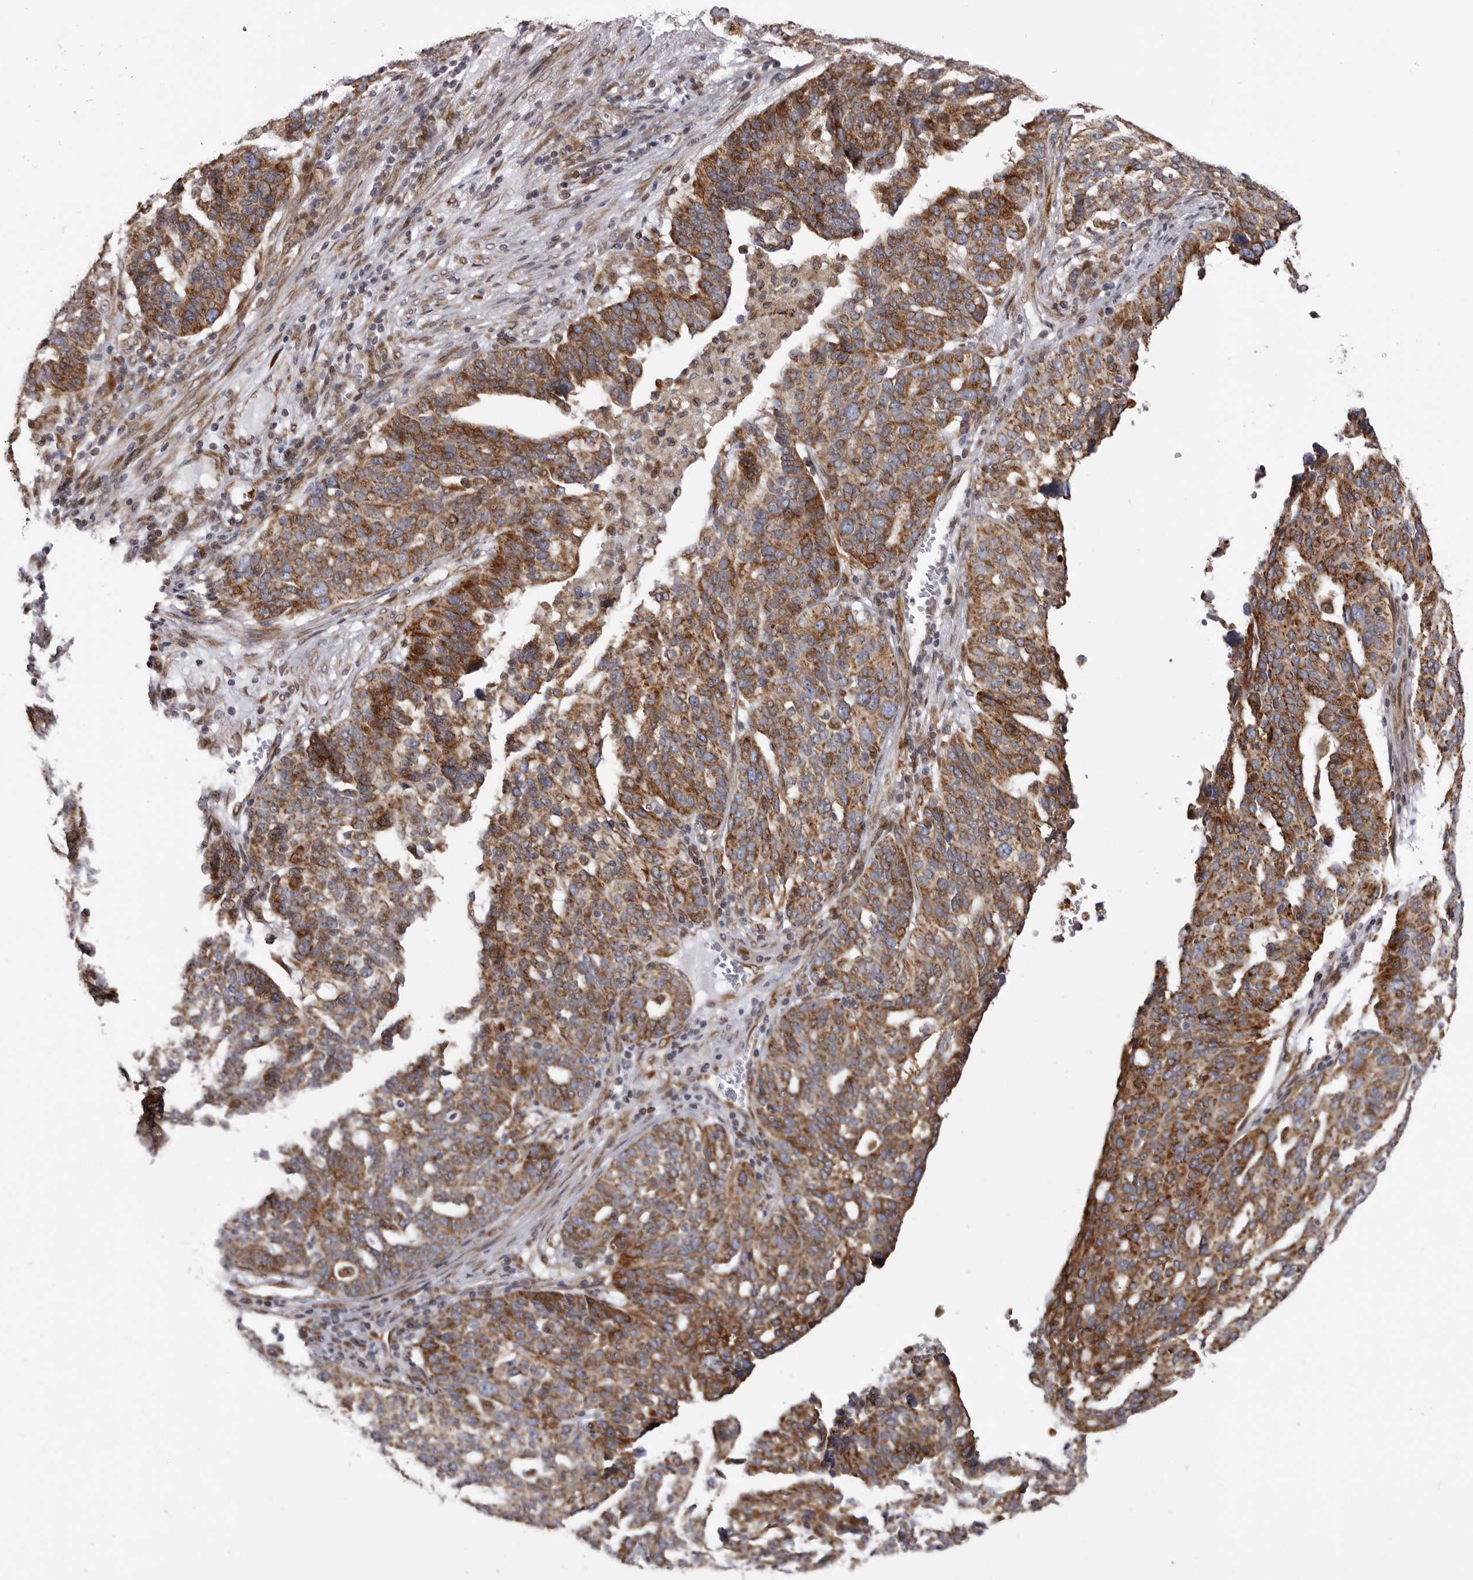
{"staining": {"intensity": "moderate", "quantity": ">75%", "location": "cytoplasmic/membranous"}, "tissue": "ovarian cancer", "cell_type": "Tumor cells", "image_type": "cancer", "snomed": [{"axis": "morphology", "description": "Cystadenocarcinoma, serous, NOS"}, {"axis": "topography", "description": "Ovary"}], "caption": "A brown stain labels moderate cytoplasmic/membranous staining of a protein in human ovarian cancer tumor cells.", "gene": "C4orf3", "patient": {"sex": "female", "age": 59}}